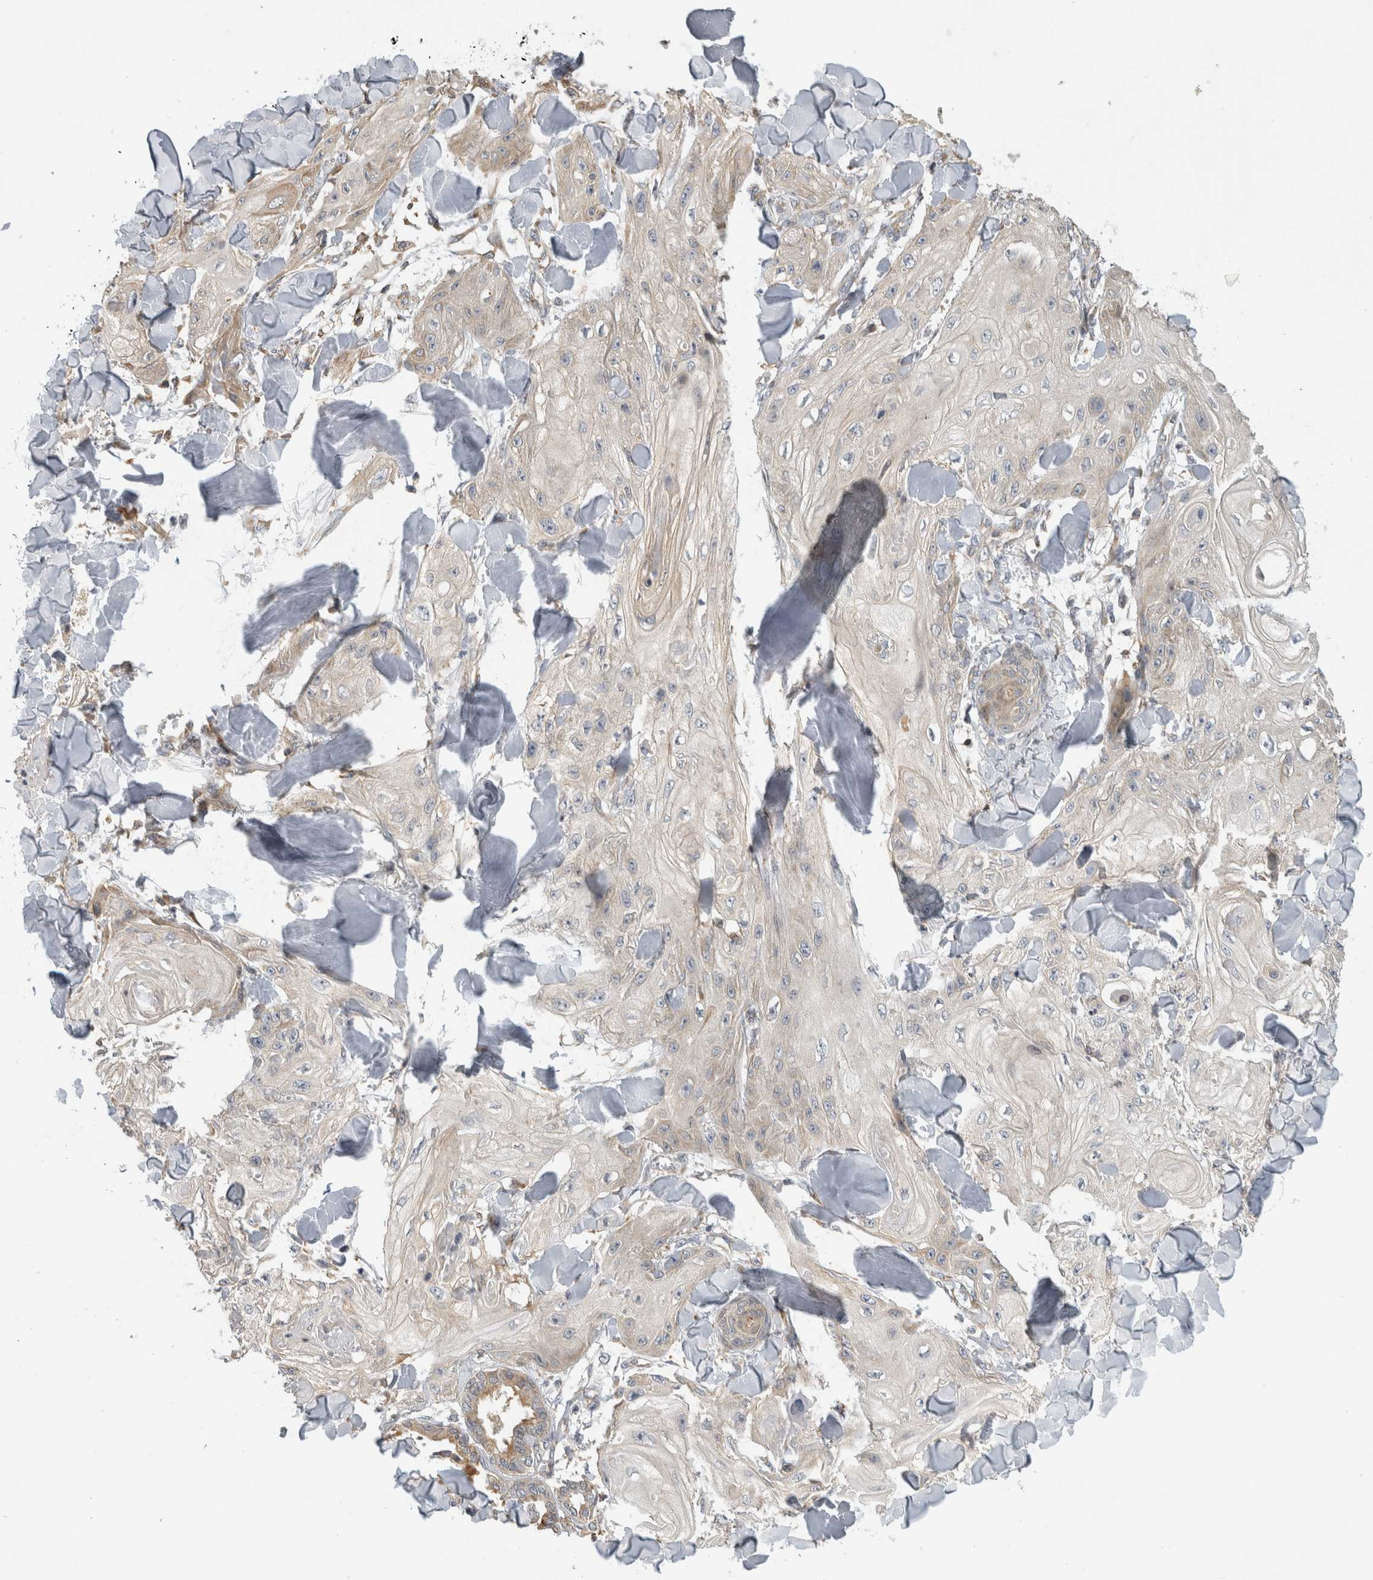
{"staining": {"intensity": "weak", "quantity": "<25%", "location": "cytoplasmic/membranous"}, "tissue": "skin cancer", "cell_type": "Tumor cells", "image_type": "cancer", "snomed": [{"axis": "morphology", "description": "Squamous cell carcinoma, NOS"}, {"axis": "topography", "description": "Skin"}], "caption": "Immunohistochemistry histopathology image of neoplastic tissue: squamous cell carcinoma (skin) stained with DAB (3,3'-diaminobenzidine) shows no significant protein staining in tumor cells.", "gene": "PARP6", "patient": {"sex": "male", "age": 74}}